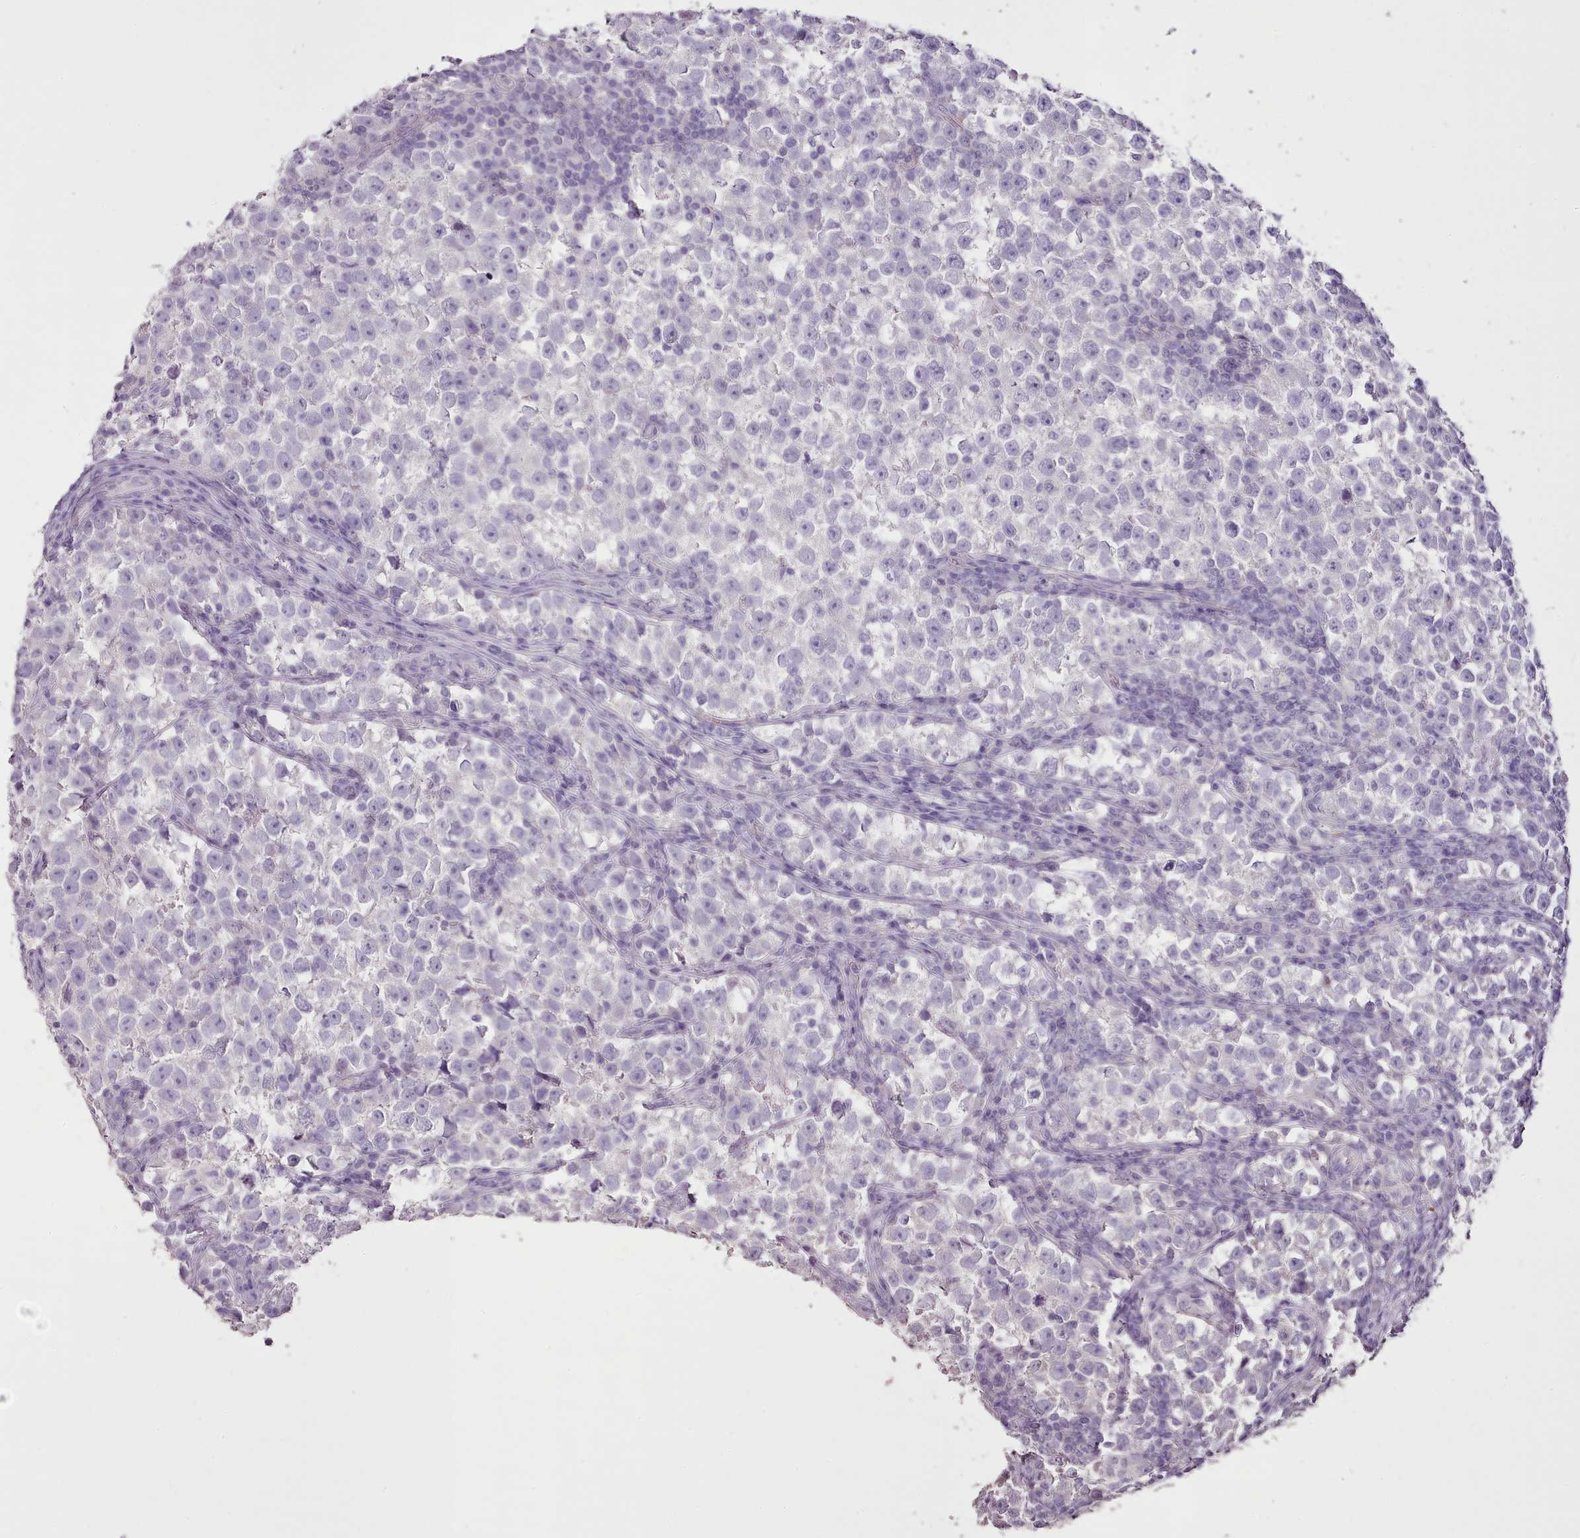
{"staining": {"intensity": "negative", "quantity": "none", "location": "none"}, "tissue": "testis cancer", "cell_type": "Tumor cells", "image_type": "cancer", "snomed": [{"axis": "morphology", "description": "Normal tissue, NOS"}, {"axis": "morphology", "description": "Seminoma, NOS"}, {"axis": "topography", "description": "Testis"}], "caption": "Histopathology image shows no protein expression in tumor cells of testis cancer tissue.", "gene": "BLOC1S2", "patient": {"sex": "male", "age": 43}}